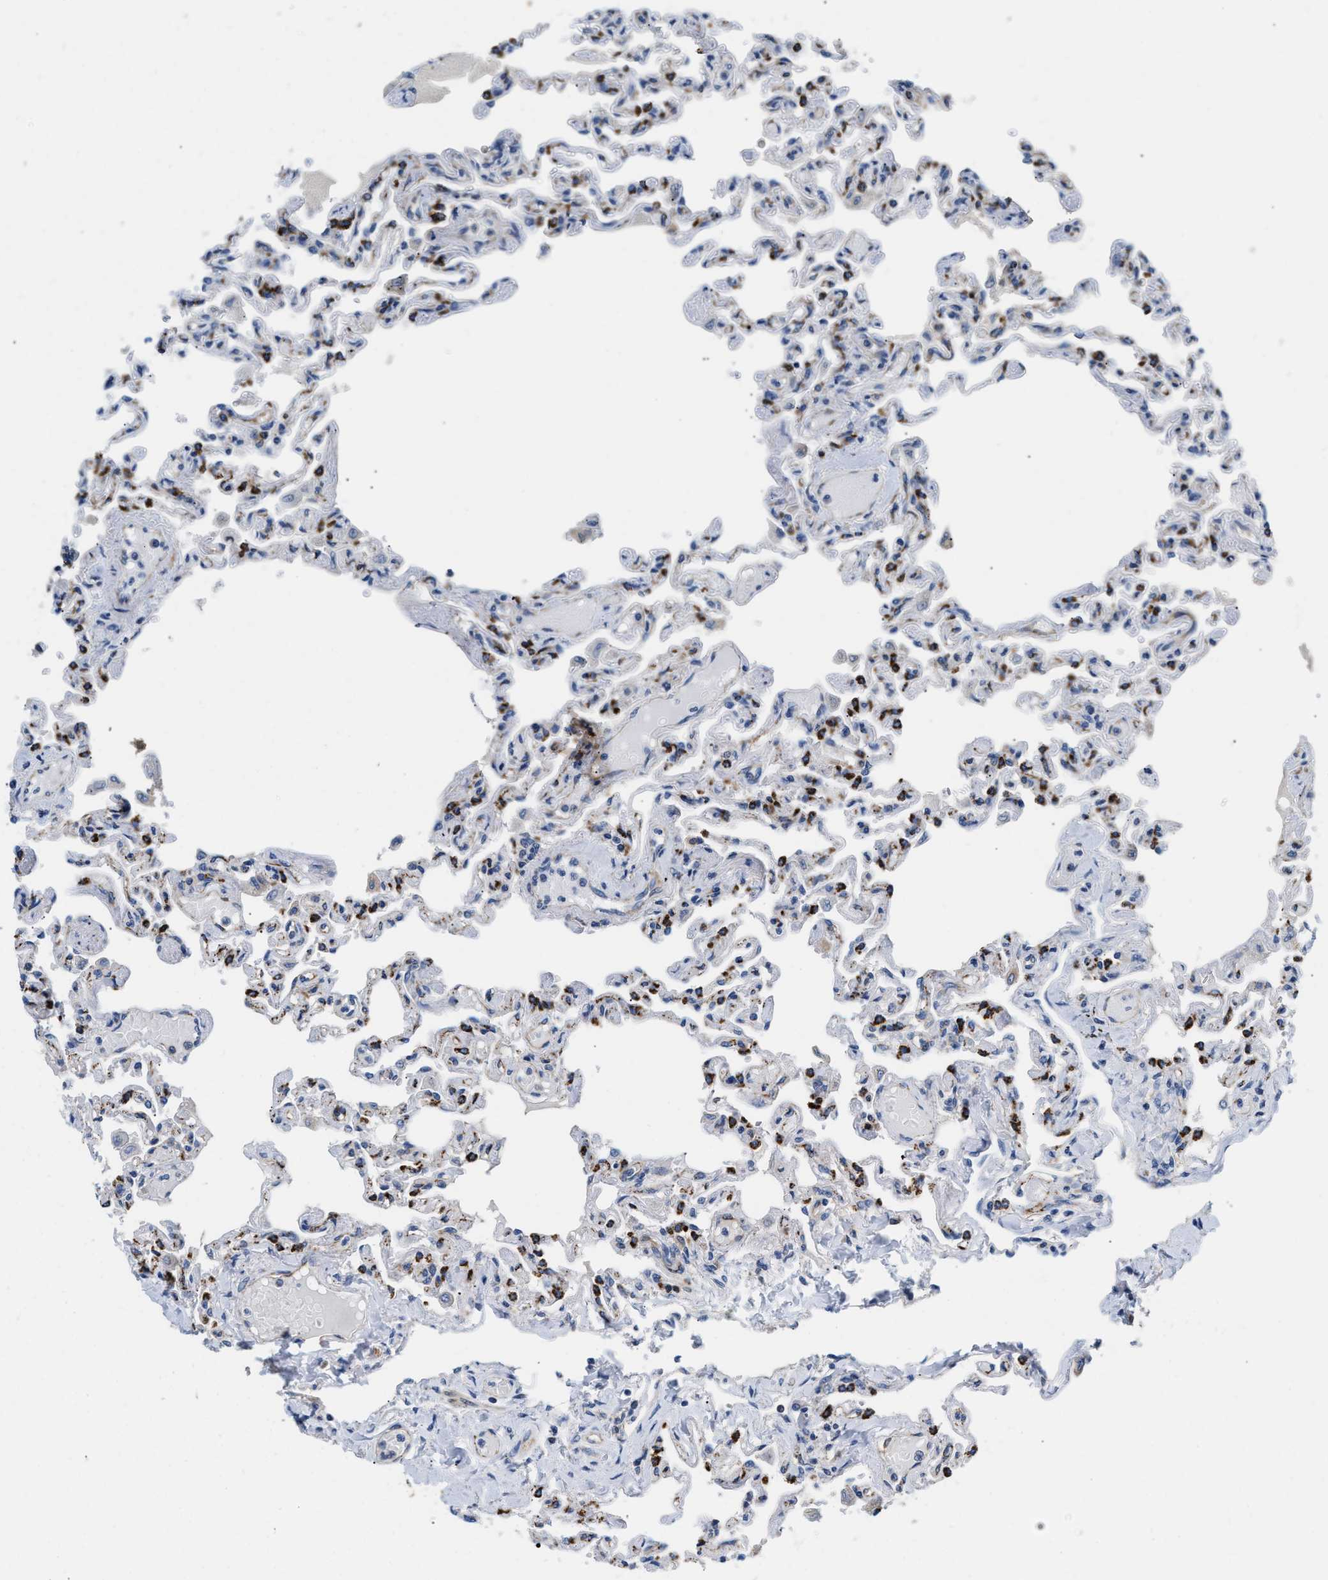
{"staining": {"intensity": "strong", "quantity": "<25%", "location": "cytoplasmic/membranous,nuclear"}, "tissue": "lung", "cell_type": "Alveolar cells", "image_type": "normal", "snomed": [{"axis": "morphology", "description": "Normal tissue, NOS"}, {"axis": "topography", "description": "Lung"}], "caption": "DAB immunohistochemical staining of normal human lung shows strong cytoplasmic/membranous,nuclear protein positivity in about <25% of alveolar cells.", "gene": "CCM2", "patient": {"sex": "male", "age": 21}}